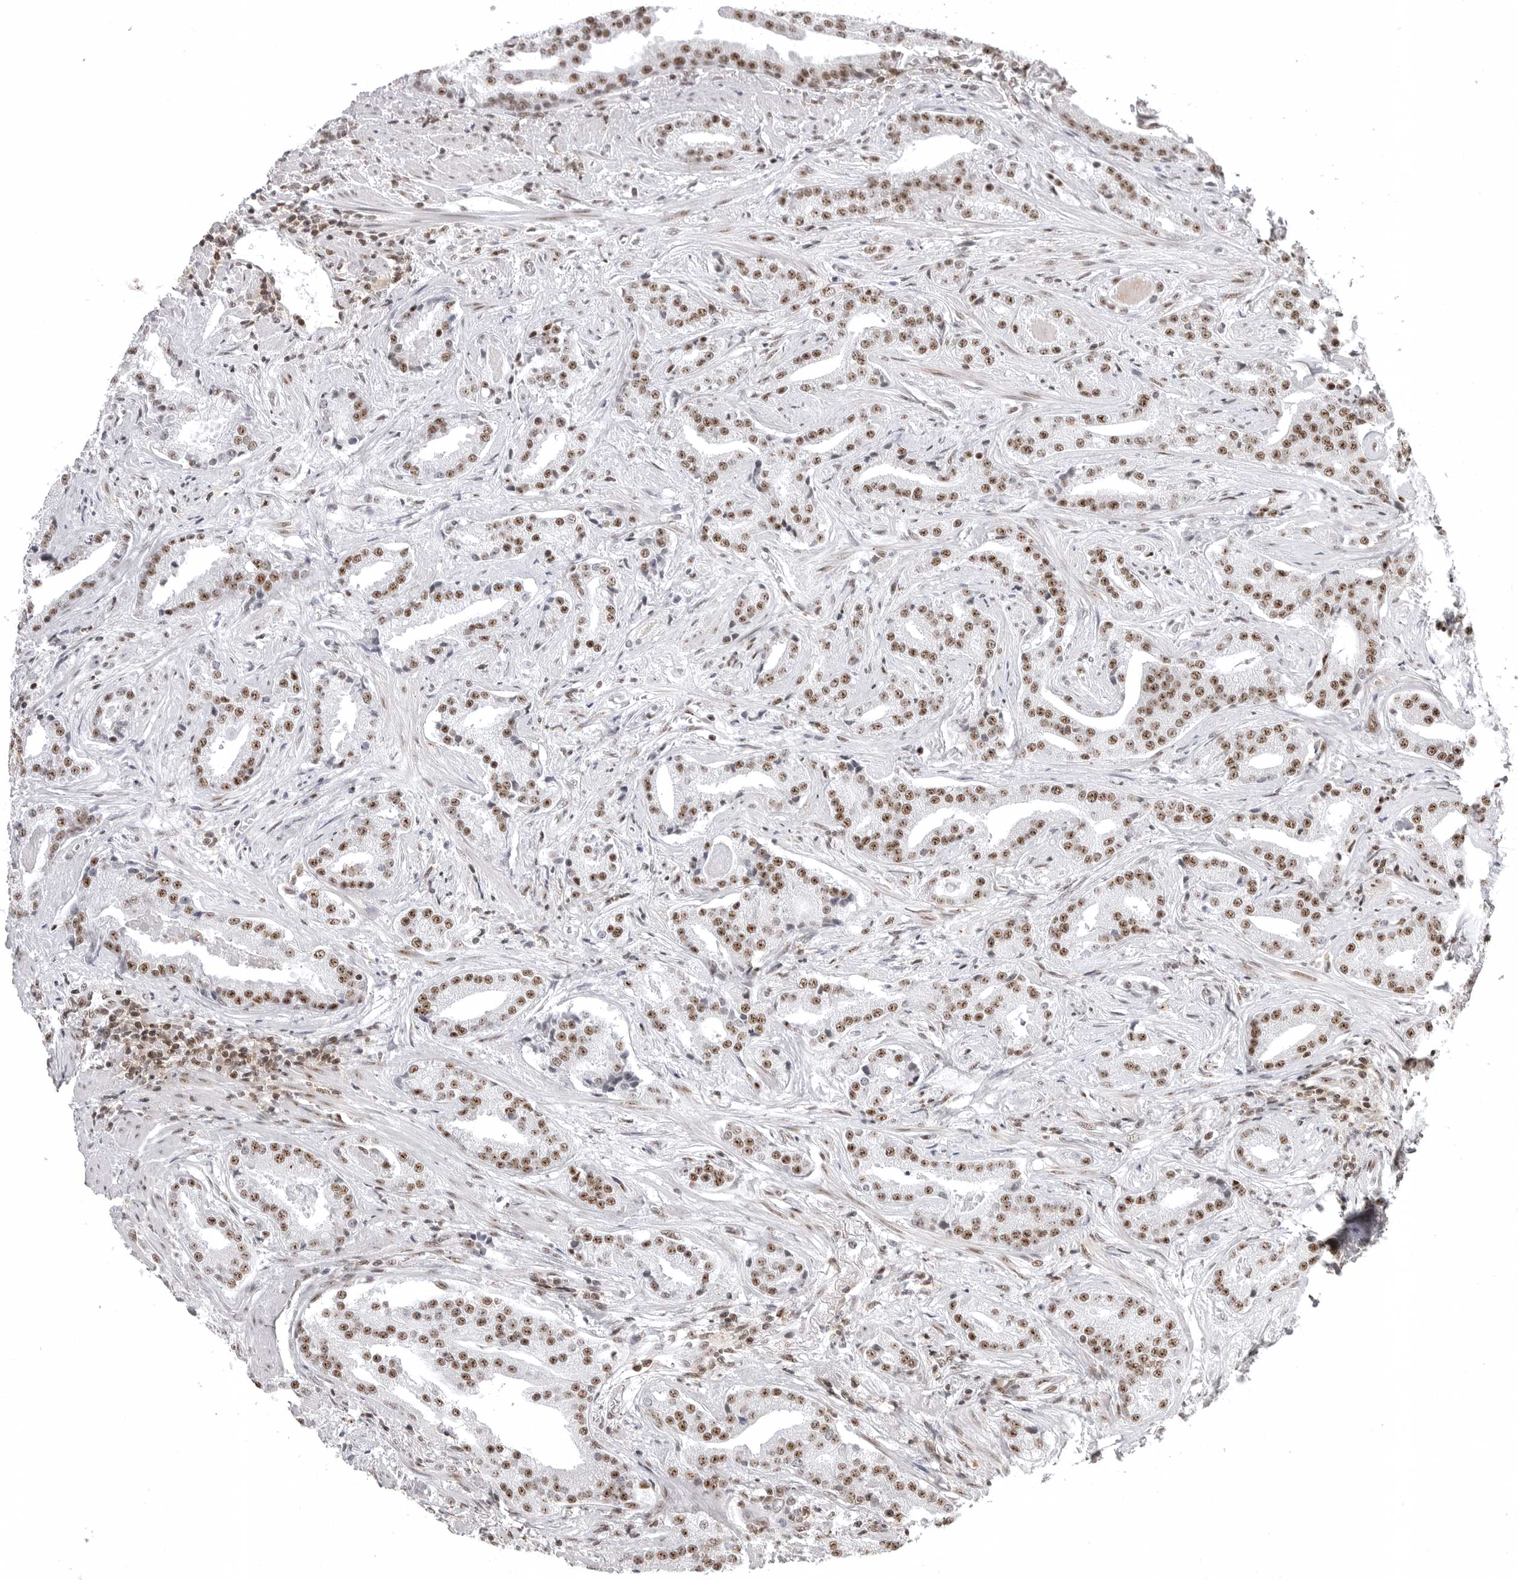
{"staining": {"intensity": "moderate", "quantity": ">75%", "location": "nuclear"}, "tissue": "prostate cancer", "cell_type": "Tumor cells", "image_type": "cancer", "snomed": [{"axis": "morphology", "description": "Adenocarcinoma, Low grade"}, {"axis": "topography", "description": "Prostate"}], "caption": "A brown stain shows moderate nuclear staining of a protein in human prostate low-grade adenocarcinoma tumor cells.", "gene": "WRAP53", "patient": {"sex": "male", "age": 67}}